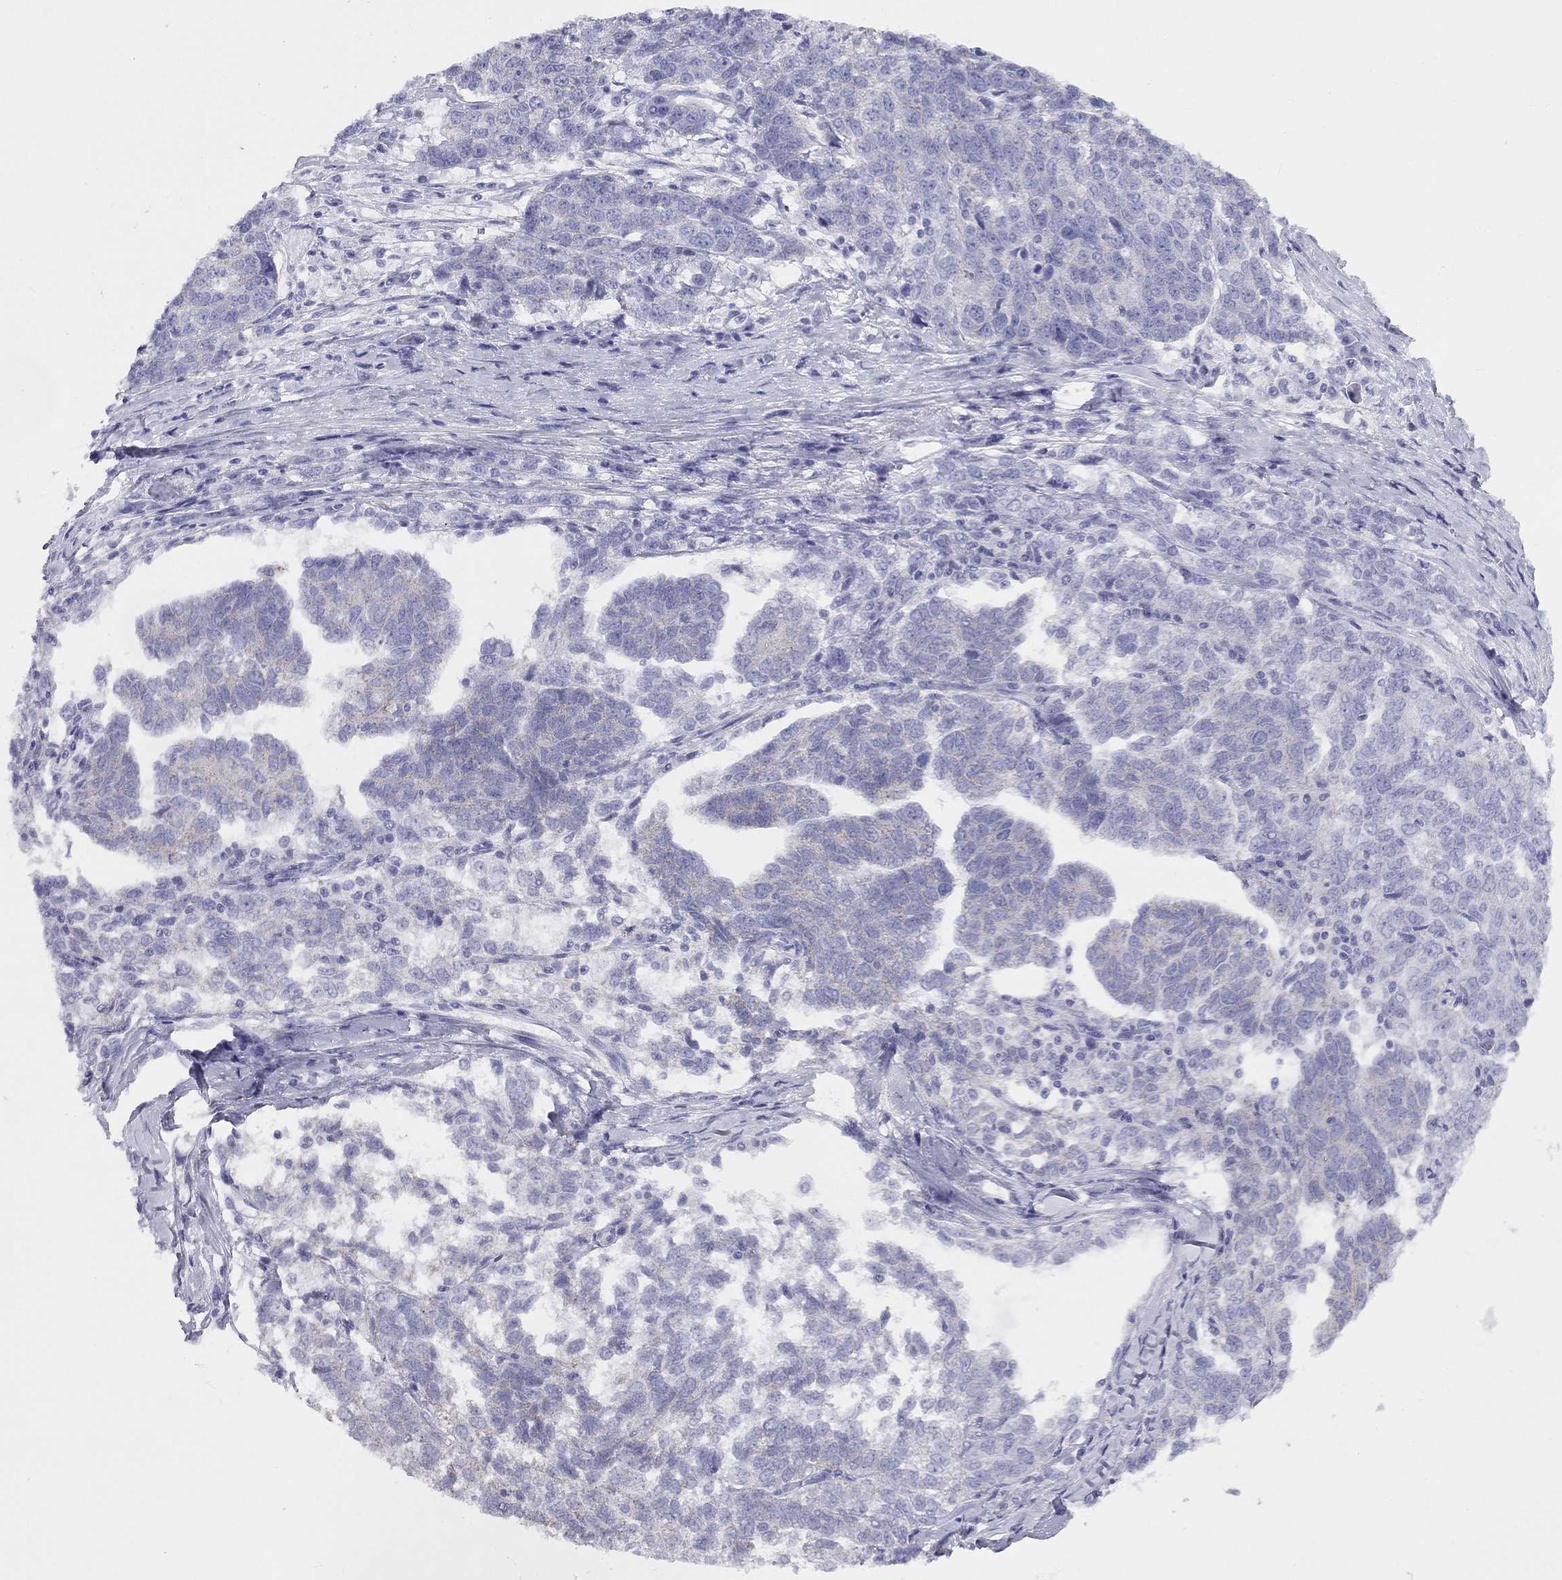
{"staining": {"intensity": "negative", "quantity": "none", "location": "none"}, "tissue": "ovarian cancer", "cell_type": "Tumor cells", "image_type": "cancer", "snomed": [{"axis": "morphology", "description": "Cystadenocarcinoma, serous, NOS"}, {"axis": "topography", "description": "Ovary"}], "caption": "Immunohistochemical staining of human ovarian serous cystadenocarcinoma exhibits no significant expression in tumor cells.", "gene": "DPY19L2", "patient": {"sex": "female", "age": 71}}